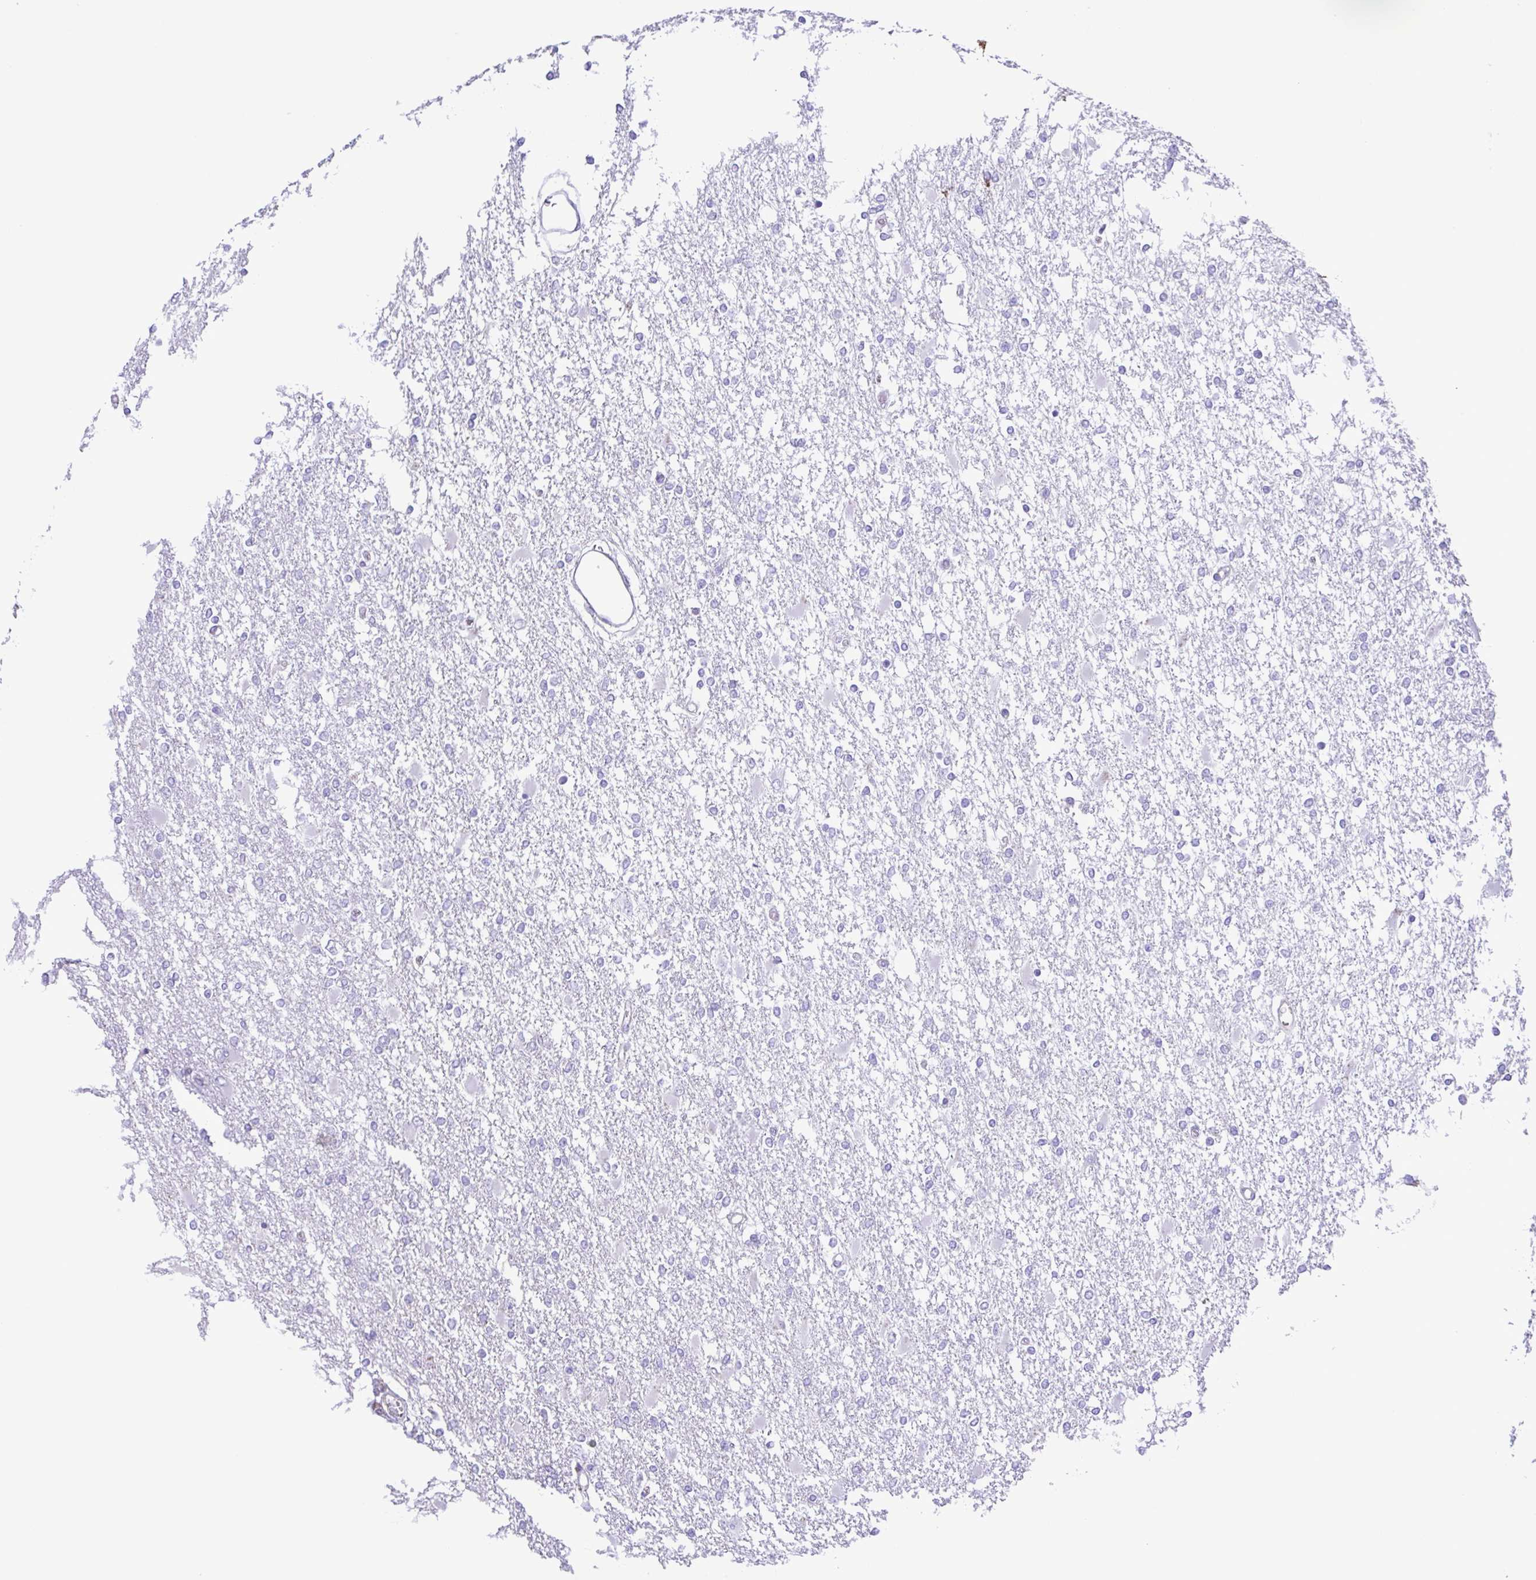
{"staining": {"intensity": "negative", "quantity": "none", "location": "none"}, "tissue": "glioma", "cell_type": "Tumor cells", "image_type": "cancer", "snomed": [{"axis": "morphology", "description": "Glioma, malignant, High grade"}, {"axis": "topography", "description": "Cerebral cortex"}], "caption": "This micrograph is of malignant high-grade glioma stained with immunohistochemistry (IHC) to label a protein in brown with the nuclei are counter-stained blue. There is no positivity in tumor cells.", "gene": "CYP17A1", "patient": {"sex": "male", "age": 79}}